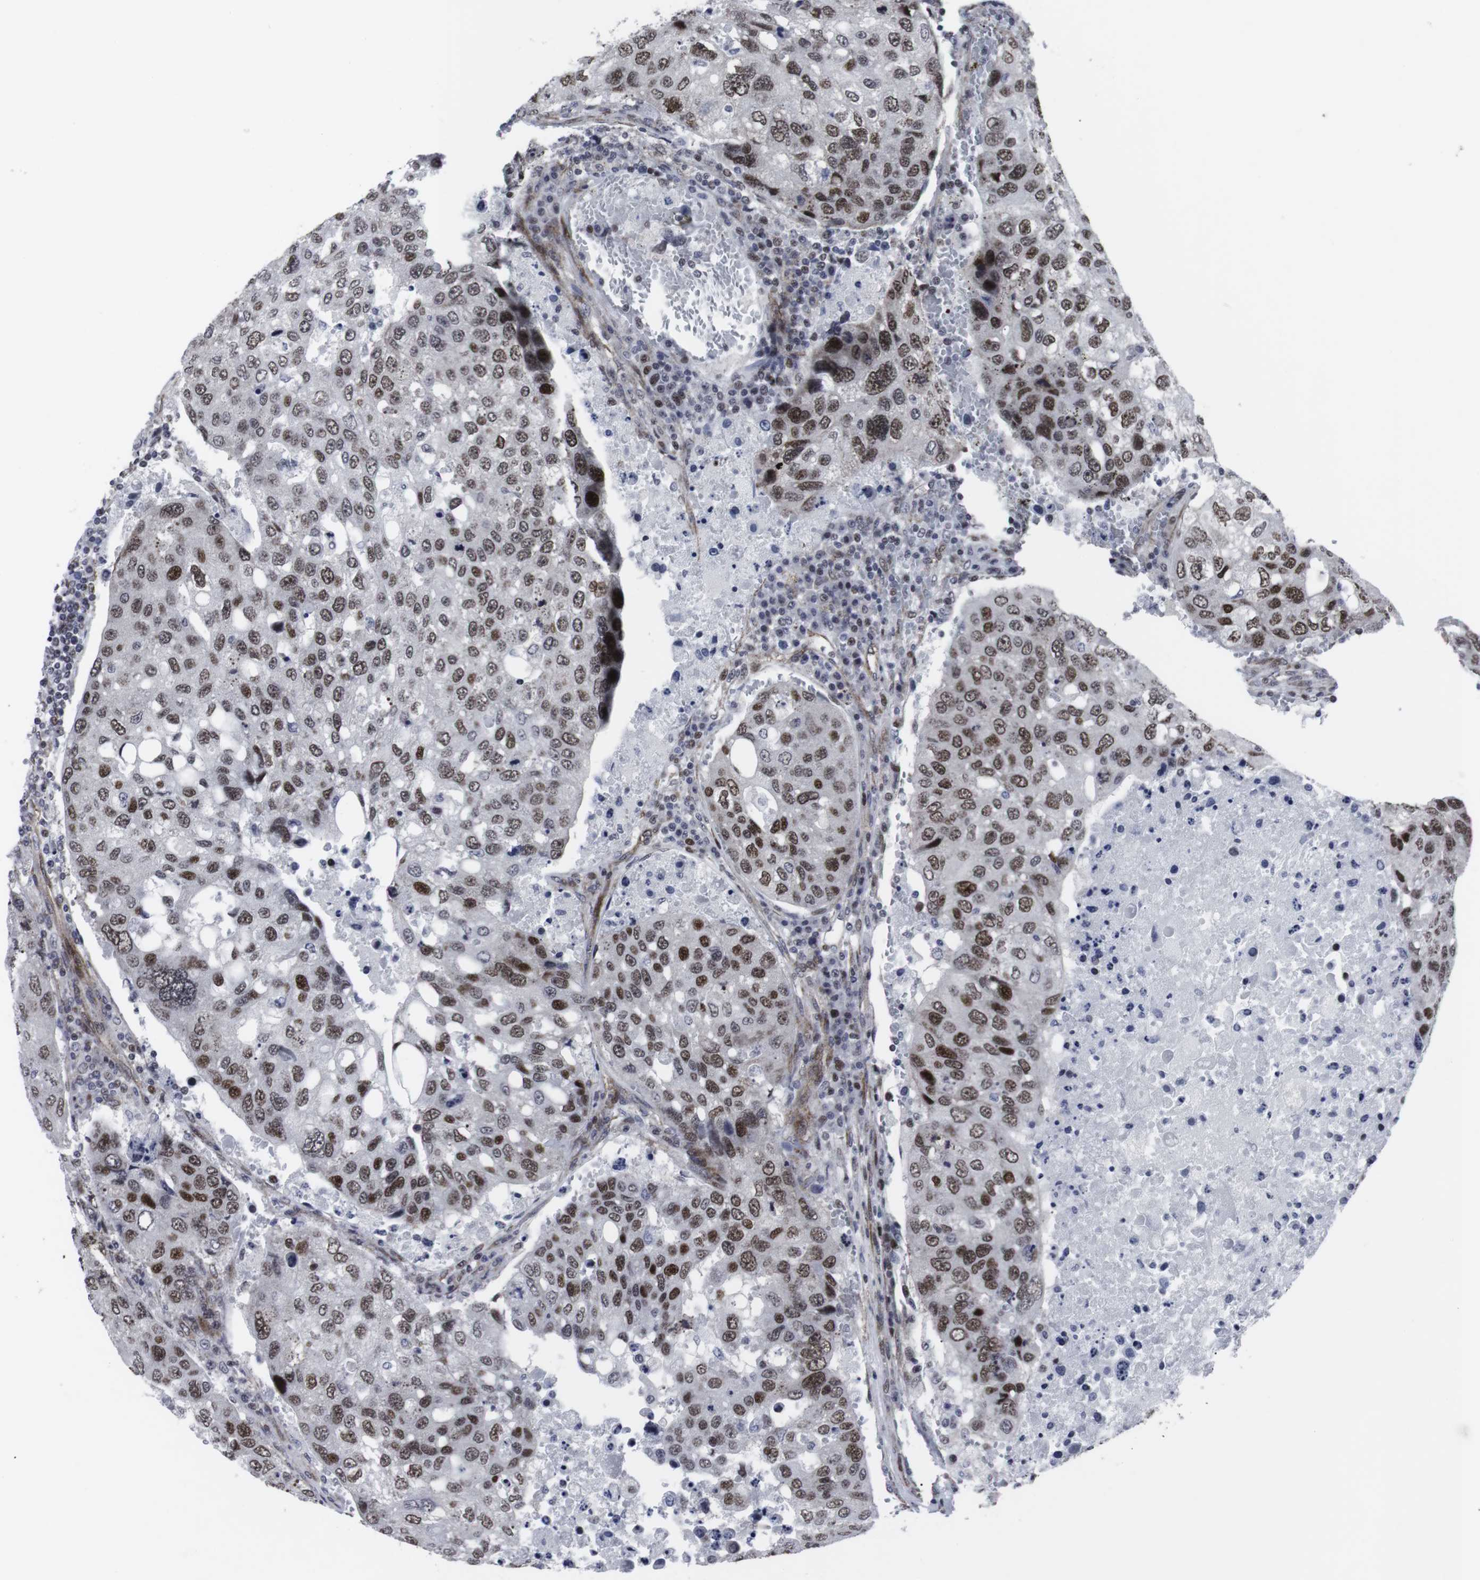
{"staining": {"intensity": "moderate", "quantity": ">75%", "location": "nuclear"}, "tissue": "urothelial cancer", "cell_type": "Tumor cells", "image_type": "cancer", "snomed": [{"axis": "morphology", "description": "Urothelial carcinoma, High grade"}, {"axis": "topography", "description": "Lymph node"}, {"axis": "topography", "description": "Urinary bladder"}], "caption": "Immunohistochemistry (IHC) image of neoplastic tissue: urothelial cancer stained using immunohistochemistry (IHC) reveals medium levels of moderate protein expression localized specifically in the nuclear of tumor cells, appearing as a nuclear brown color.", "gene": "MLH1", "patient": {"sex": "male", "age": 51}}